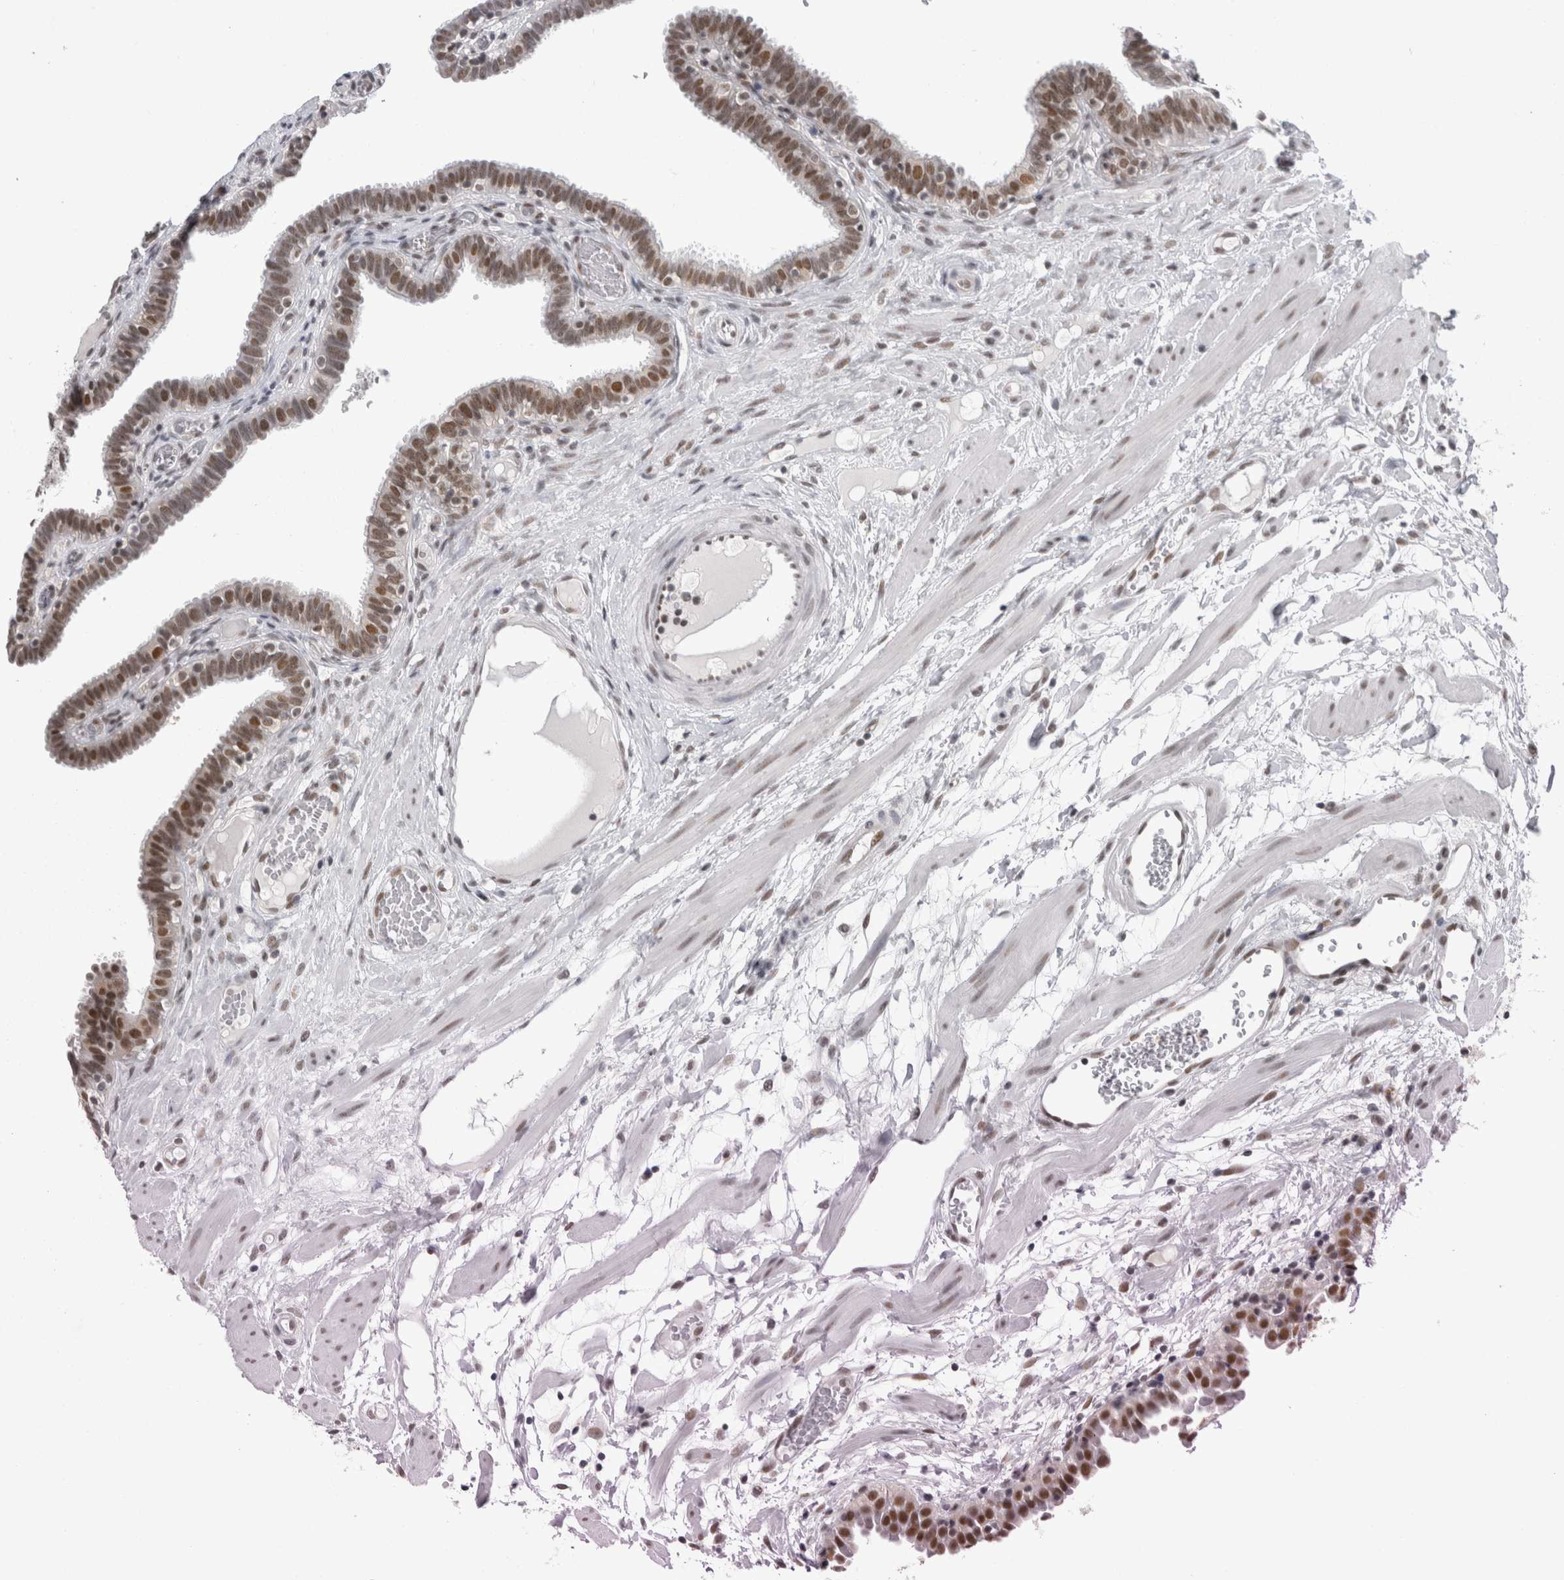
{"staining": {"intensity": "moderate", "quantity": "25%-75%", "location": "nuclear"}, "tissue": "fallopian tube", "cell_type": "Glandular cells", "image_type": "normal", "snomed": [{"axis": "morphology", "description": "Normal tissue, NOS"}, {"axis": "topography", "description": "Fallopian tube"}, {"axis": "topography", "description": "Placenta"}], "caption": "Immunohistochemistry of benign fallopian tube displays medium levels of moderate nuclear positivity in approximately 25%-75% of glandular cells.", "gene": "PSMB2", "patient": {"sex": "female", "age": 32}}